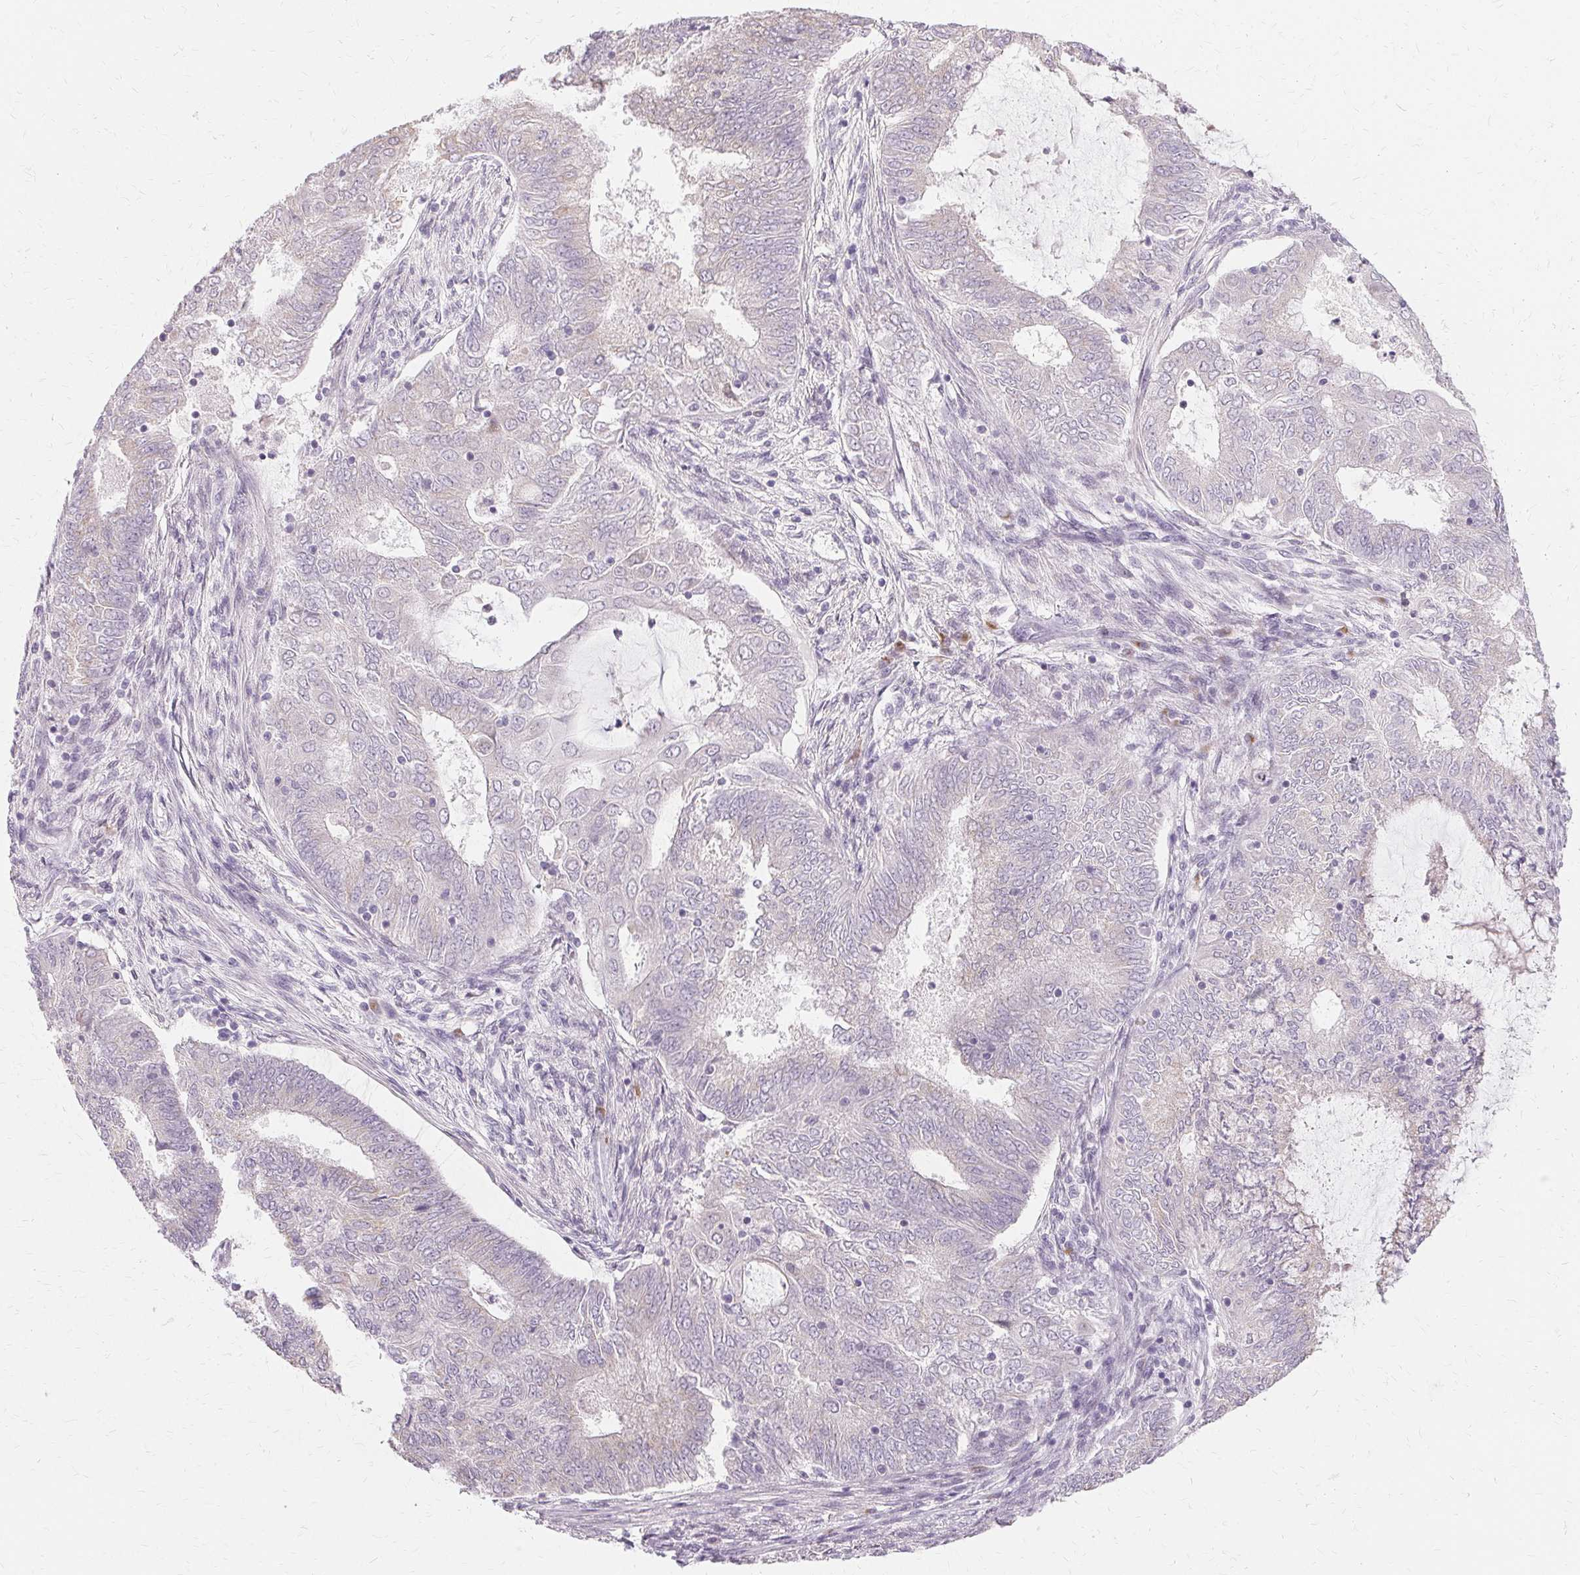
{"staining": {"intensity": "negative", "quantity": "none", "location": "none"}, "tissue": "endometrial cancer", "cell_type": "Tumor cells", "image_type": "cancer", "snomed": [{"axis": "morphology", "description": "Adenocarcinoma, NOS"}, {"axis": "topography", "description": "Endometrium"}], "caption": "This is an IHC photomicrograph of human endometrial adenocarcinoma. There is no staining in tumor cells.", "gene": "FCRL3", "patient": {"sex": "female", "age": 62}}